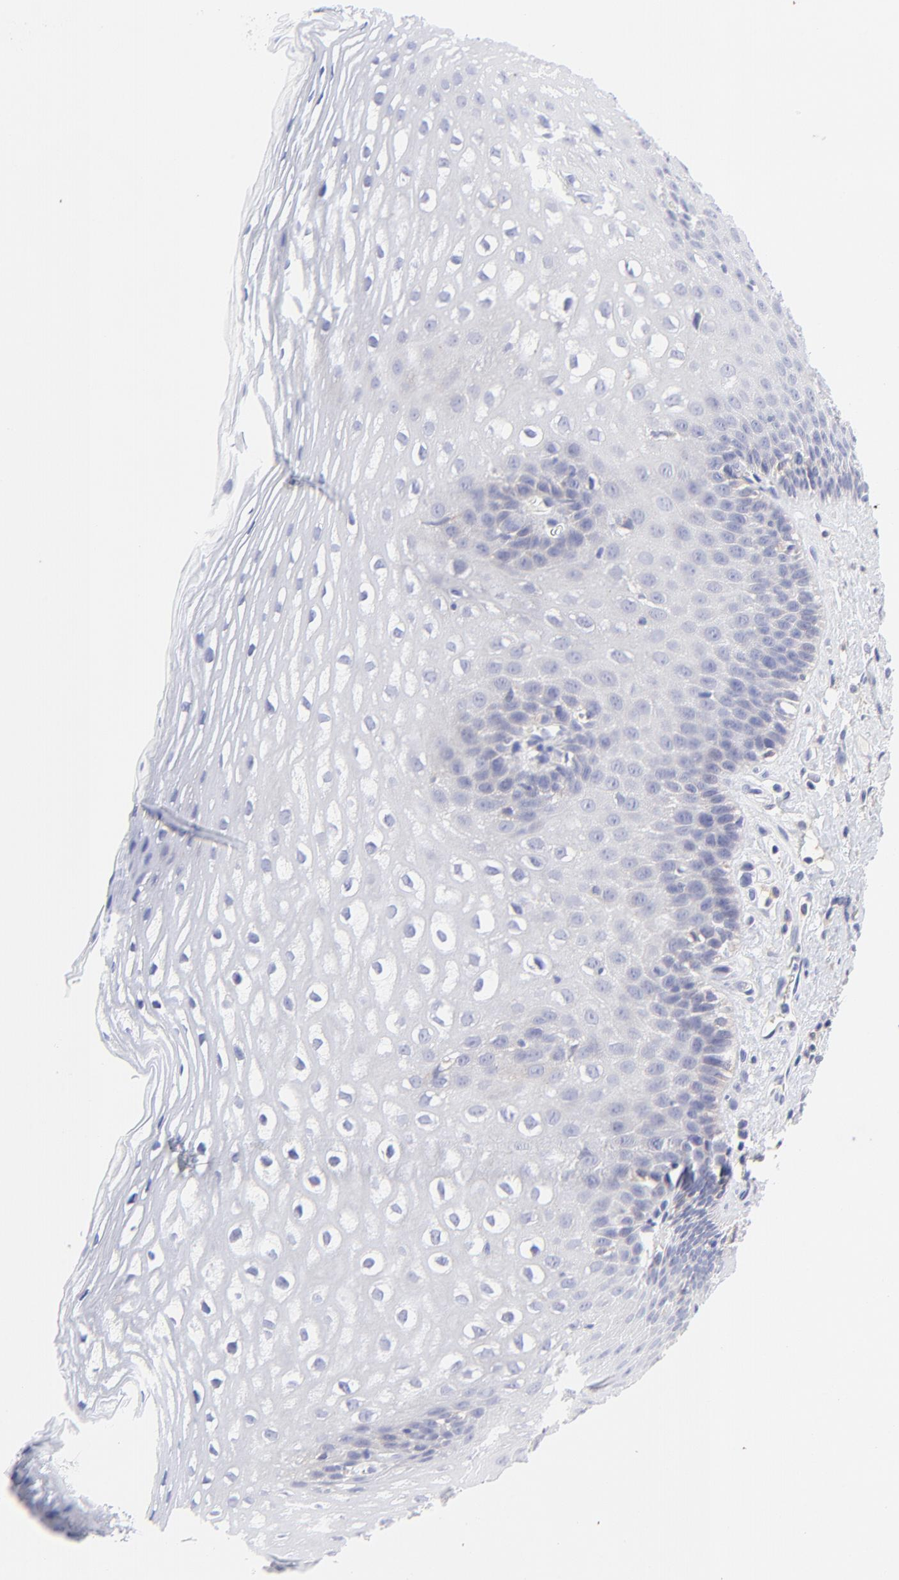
{"staining": {"intensity": "negative", "quantity": "none", "location": "none"}, "tissue": "esophagus", "cell_type": "Squamous epithelial cells", "image_type": "normal", "snomed": [{"axis": "morphology", "description": "Normal tissue, NOS"}, {"axis": "topography", "description": "Esophagus"}], "caption": "Esophagus was stained to show a protein in brown. There is no significant positivity in squamous epithelial cells. Brightfield microscopy of immunohistochemistry (IHC) stained with DAB (brown) and hematoxylin (blue), captured at high magnification.", "gene": "LHFPL1", "patient": {"sex": "female", "age": 70}}